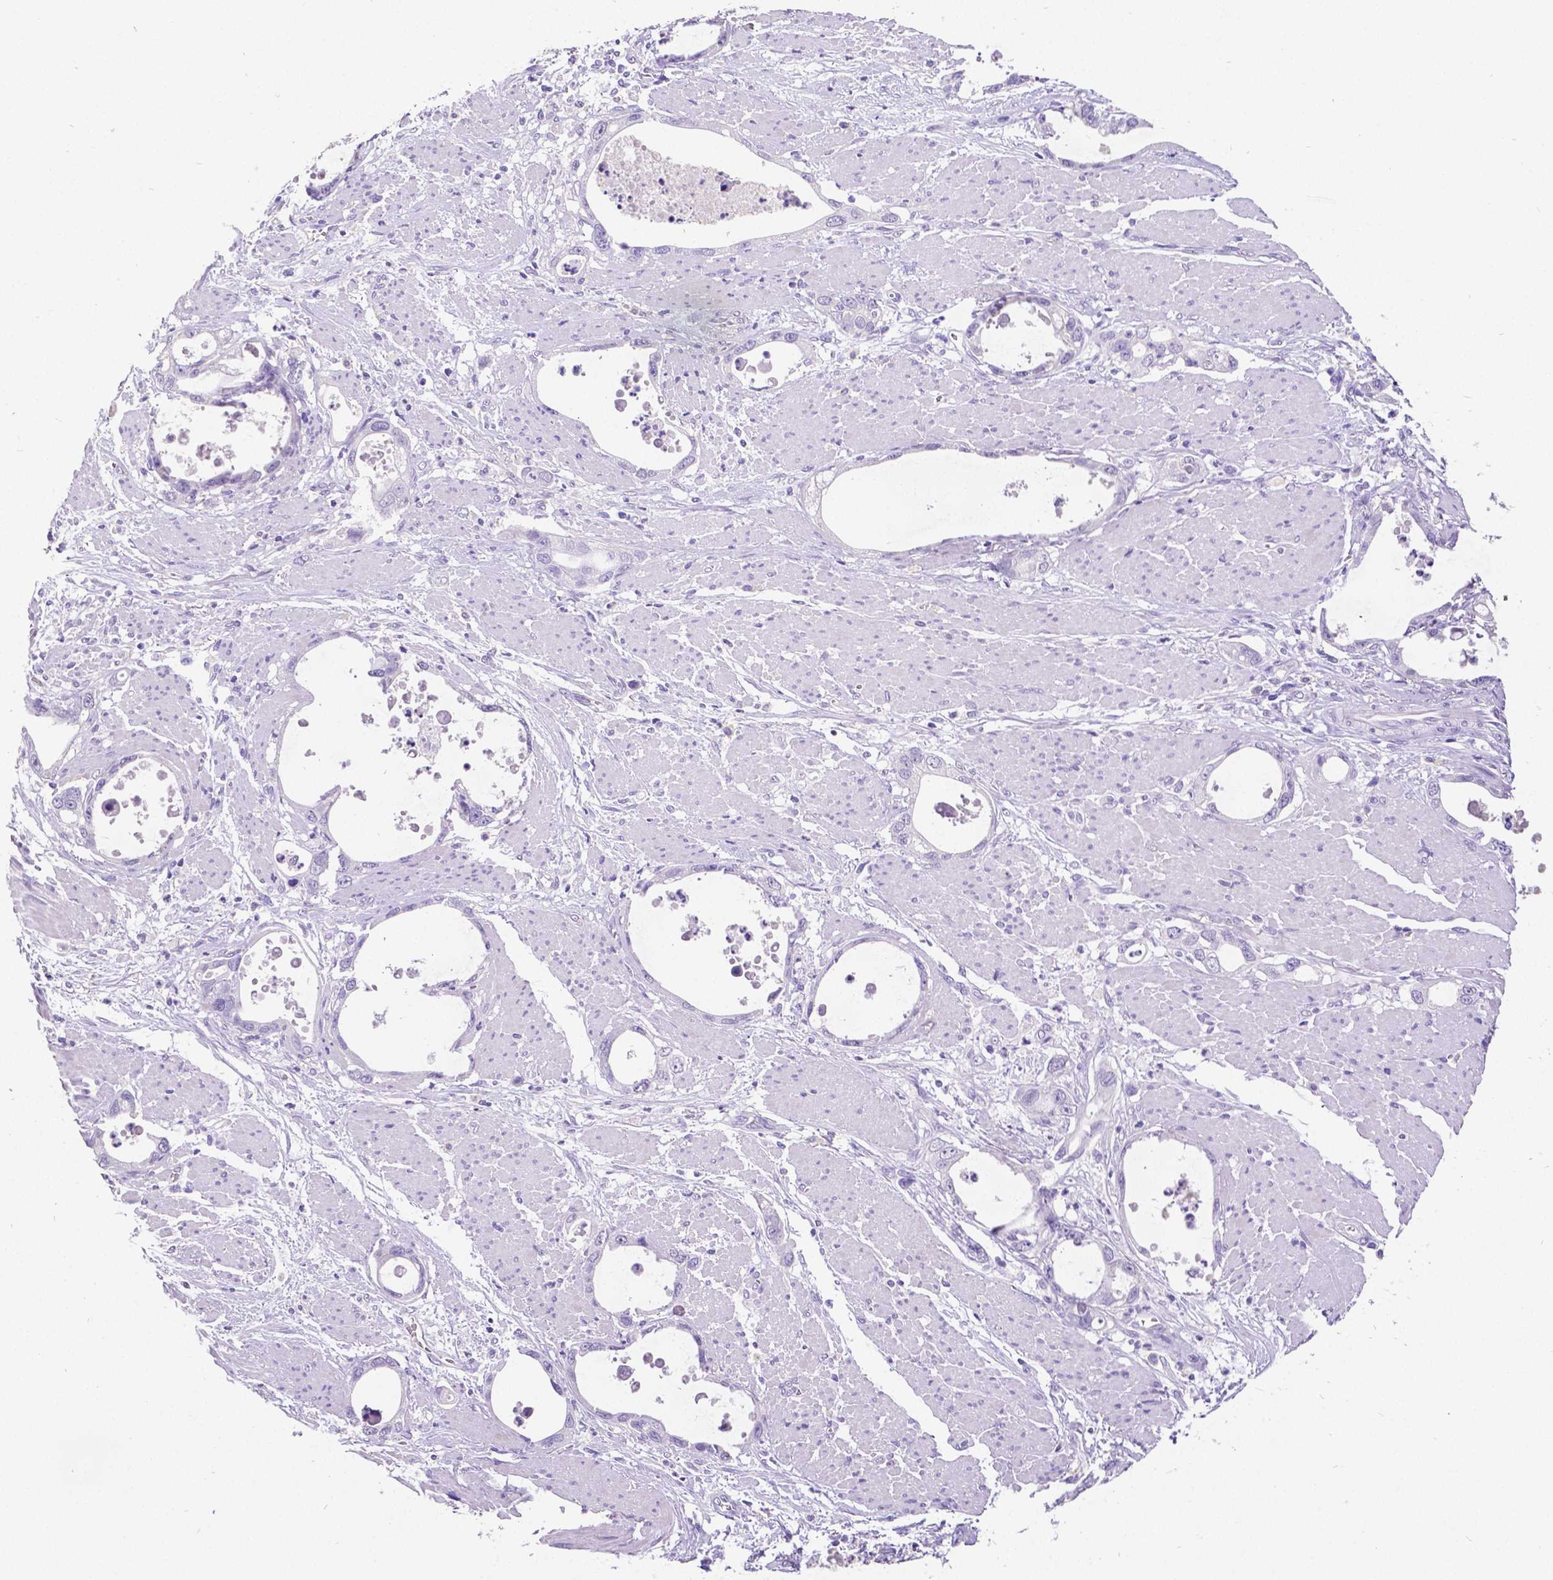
{"staining": {"intensity": "negative", "quantity": "none", "location": "none"}, "tissue": "stomach cancer", "cell_type": "Tumor cells", "image_type": "cancer", "snomed": [{"axis": "morphology", "description": "Adenocarcinoma, NOS"}, {"axis": "topography", "description": "Stomach, upper"}], "caption": "Immunohistochemical staining of human stomach adenocarcinoma demonstrates no significant staining in tumor cells.", "gene": "SATB2", "patient": {"sex": "male", "age": 74}}